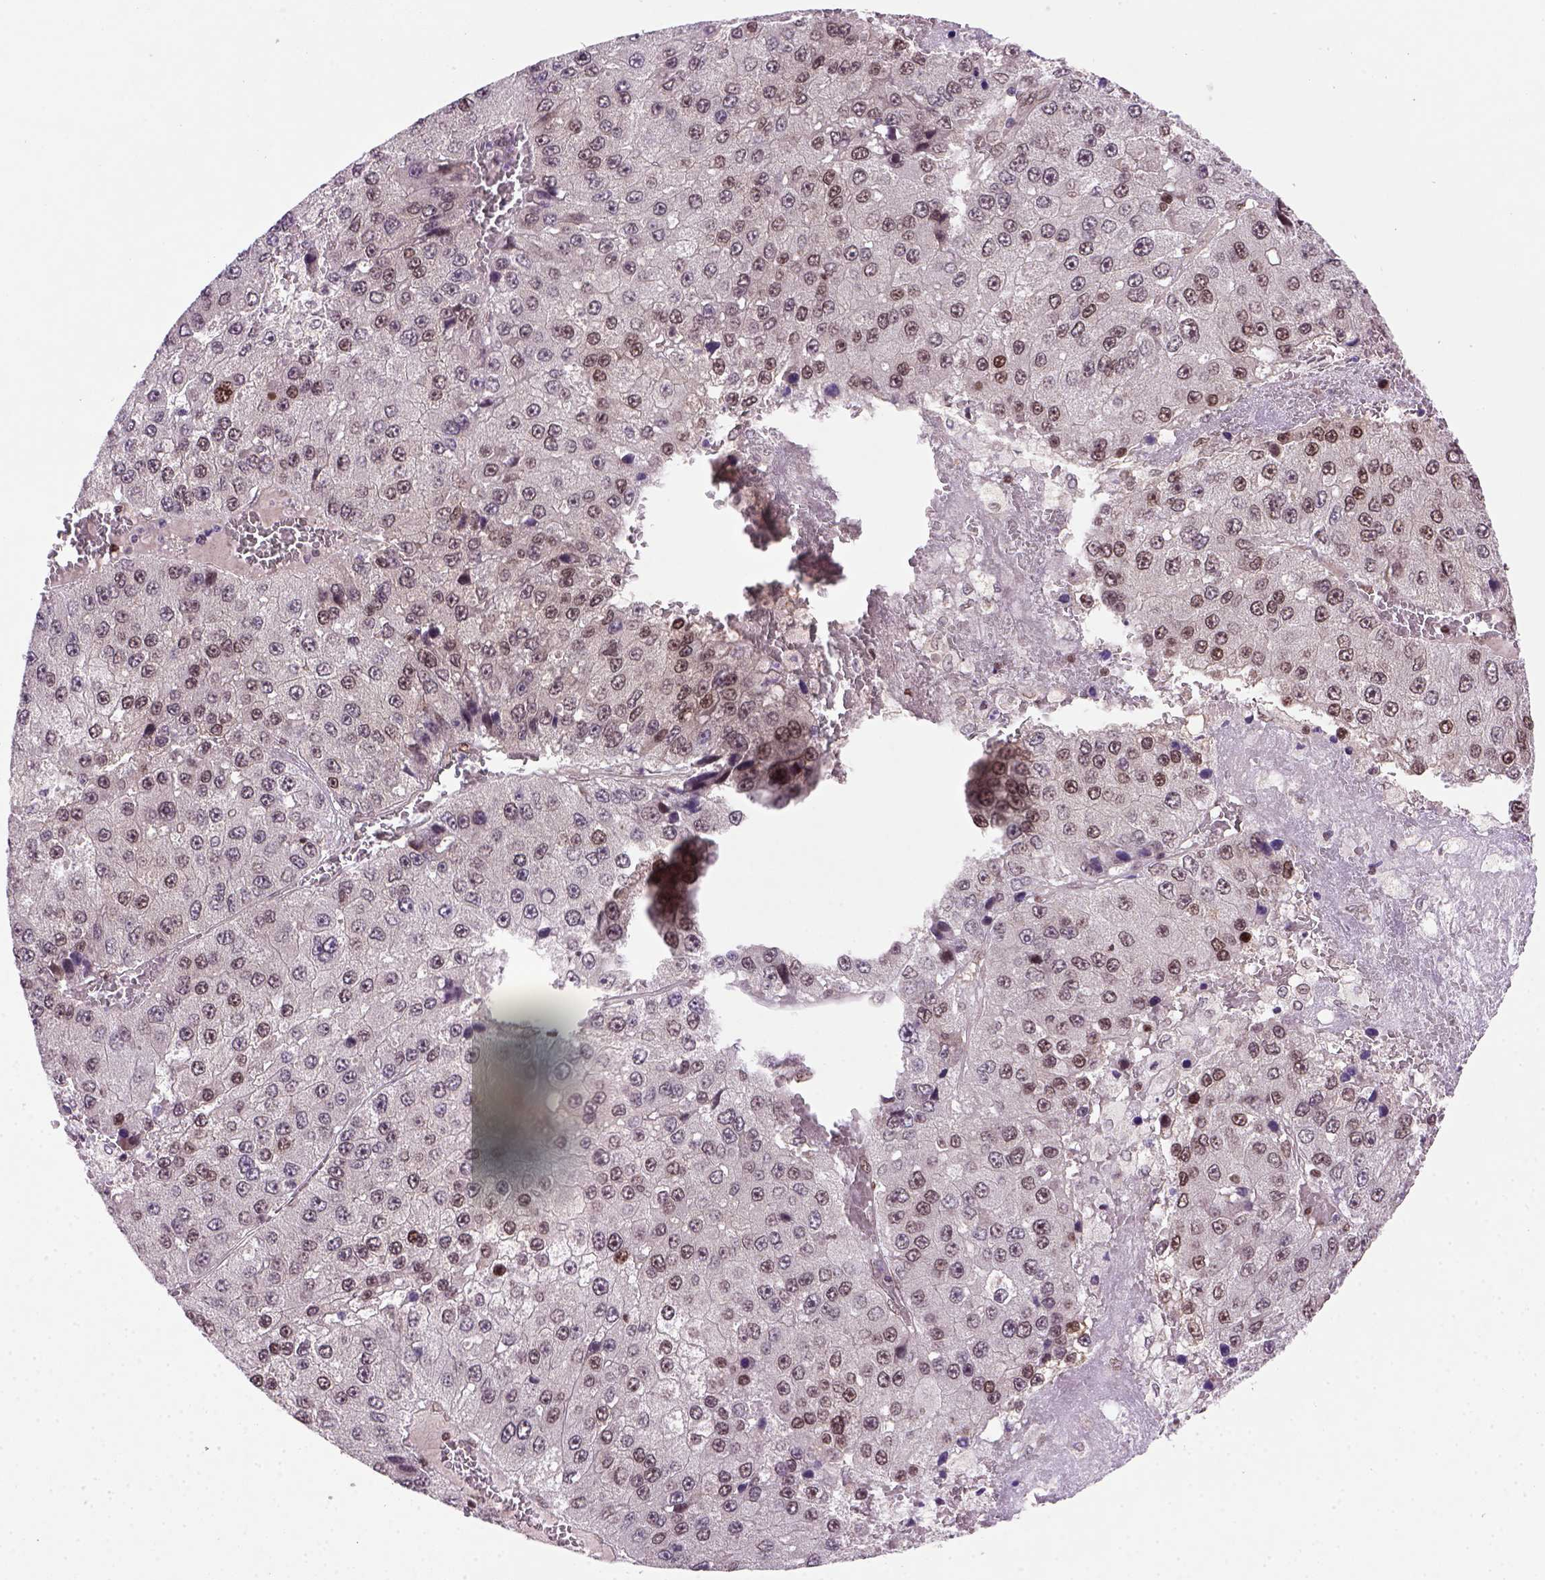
{"staining": {"intensity": "weak", "quantity": "25%-75%", "location": "nuclear"}, "tissue": "liver cancer", "cell_type": "Tumor cells", "image_type": "cancer", "snomed": [{"axis": "morphology", "description": "Carcinoma, Hepatocellular, NOS"}, {"axis": "topography", "description": "Liver"}], "caption": "Brown immunohistochemical staining in human liver cancer displays weak nuclear expression in about 25%-75% of tumor cells.", "gene": "MGMT", "patient": {"sex": "female", "age": 73}}